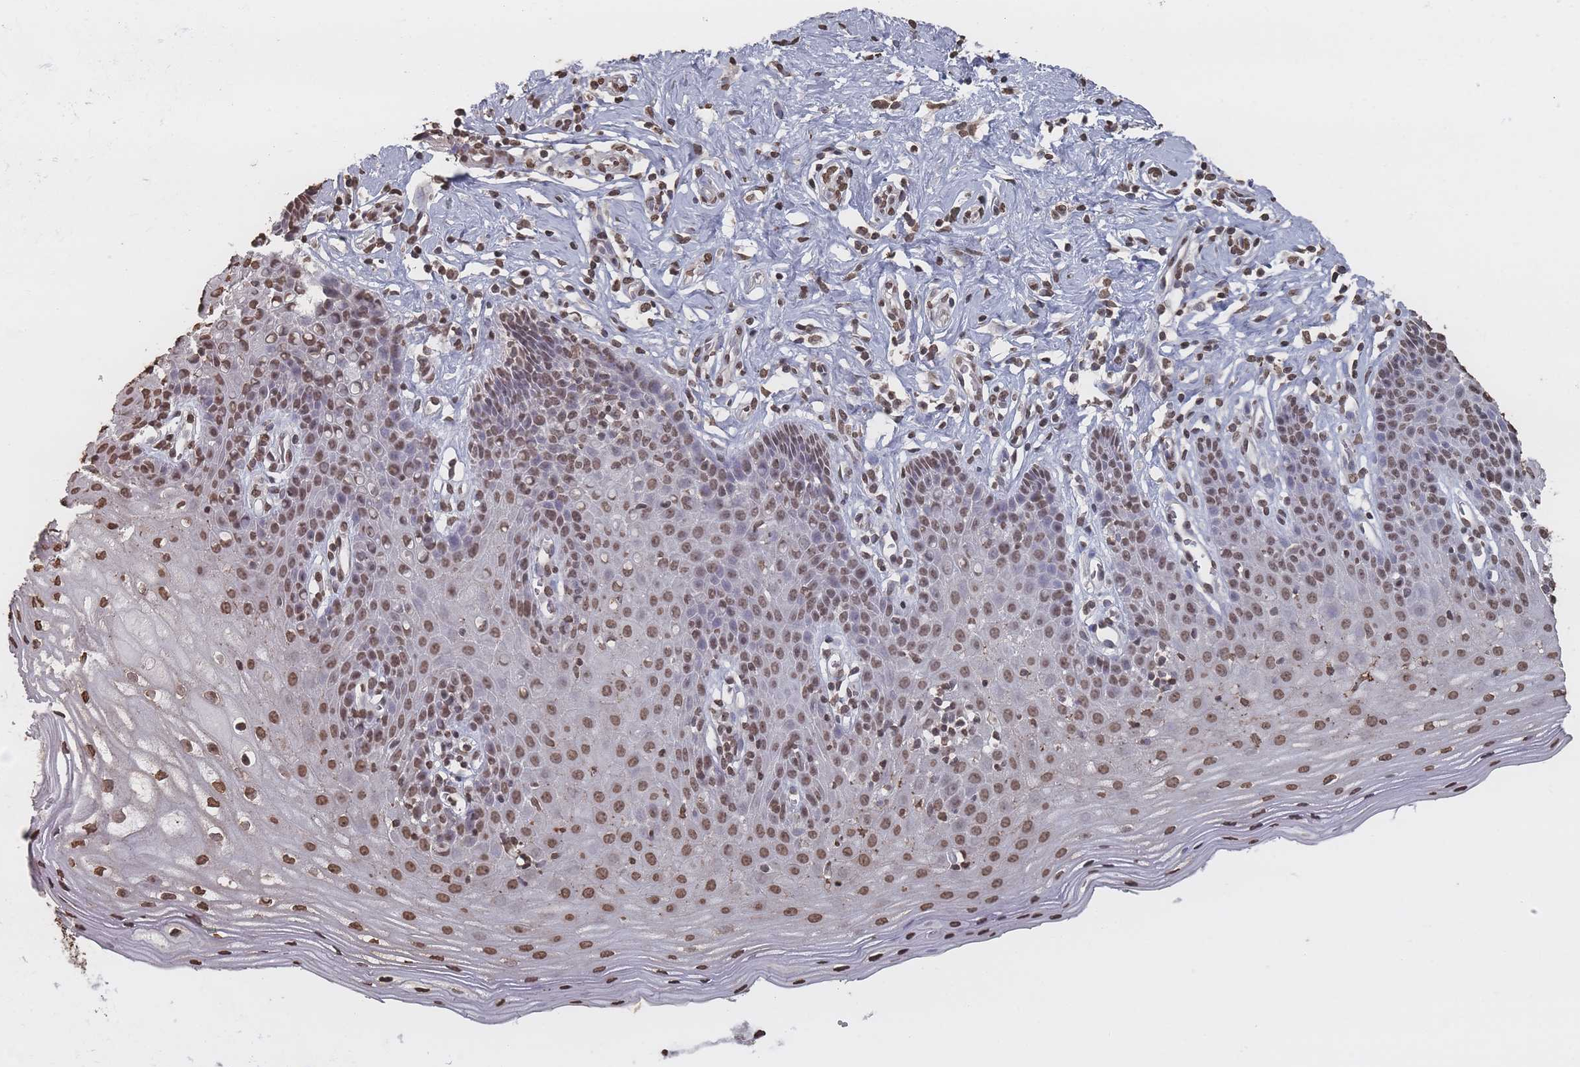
{"staining": {"intensity": "weak", "quantity": ">75%", "location": "nuclear"}, "tissue": "cervix", "cell_type": "Glandular cells", "image_type": "normal", "snomed": [{"axis": "morphology", "description": "Normal tissue, NOS"}, {"axis": "topography", "description": "Cervix"}], "caption": "A micrograph of human cervix stained for a protein displays weak nuclear brown staining in glandular cells. (brown staining indicates protein expression, while blue staining denotes nuclei).", "gene": "PLEKHG5", "patient": {"sex": "female", "age": 36}}